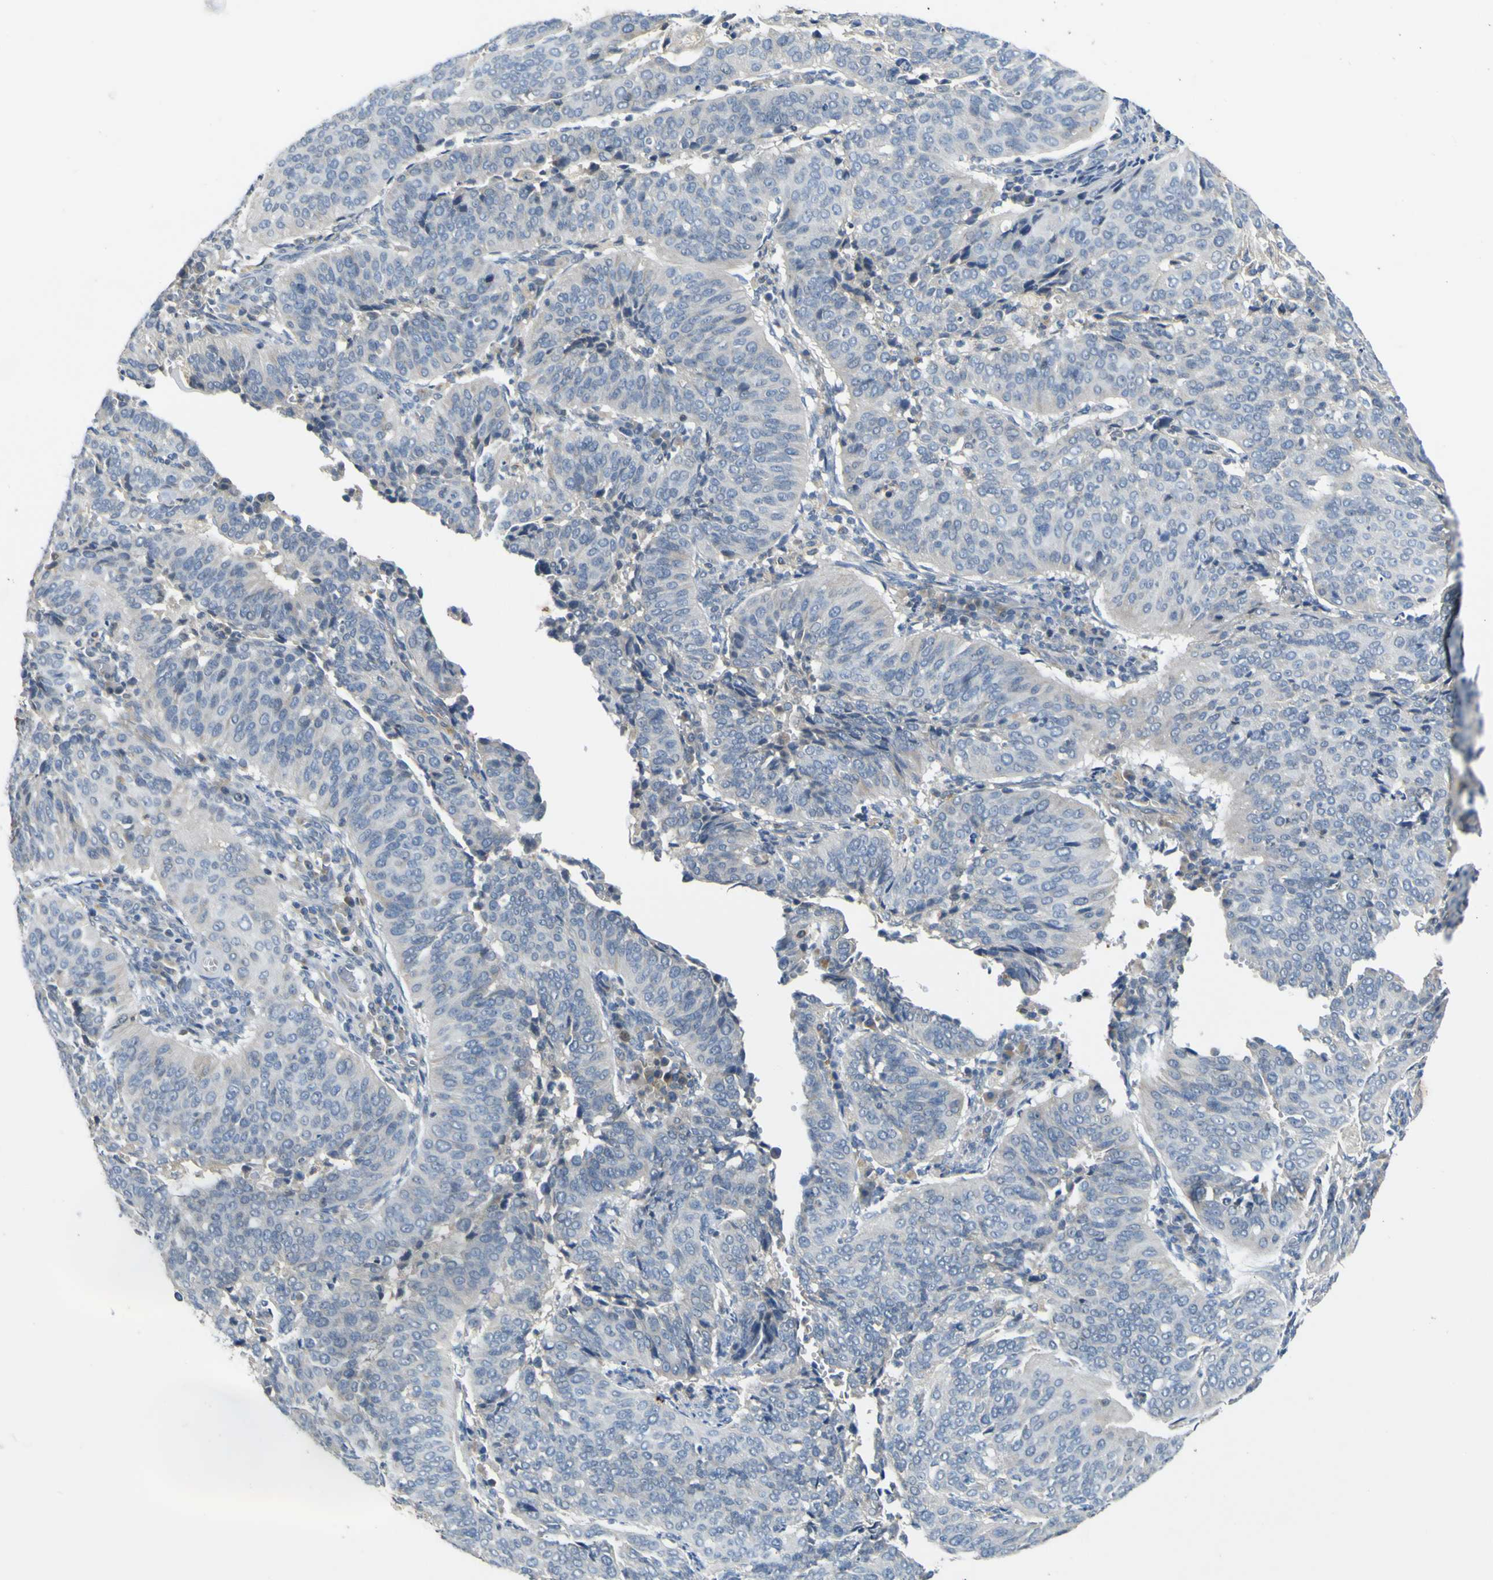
{"staining": {"intensity": "weak", "quantity": "<25%", "location": "cytoplasmic/membranous"}, "tissue": "cervical cancer", "cell_type": "Tumor cells", "image_type": "cancer", "snomed": [{"axis": "morphology", "description": "Normal tissue, NOS"}, {"axis": "morphology", "description": "Squamous cell carcinoma, NOS"}, {"axis": "topography", "description": "Cervix"}], "caption": "Protein analysis of cervical cancer displays no significant staining in tumor cells.", "gene": "LDLR", "patient": {"sex": "female", "age": 39}}